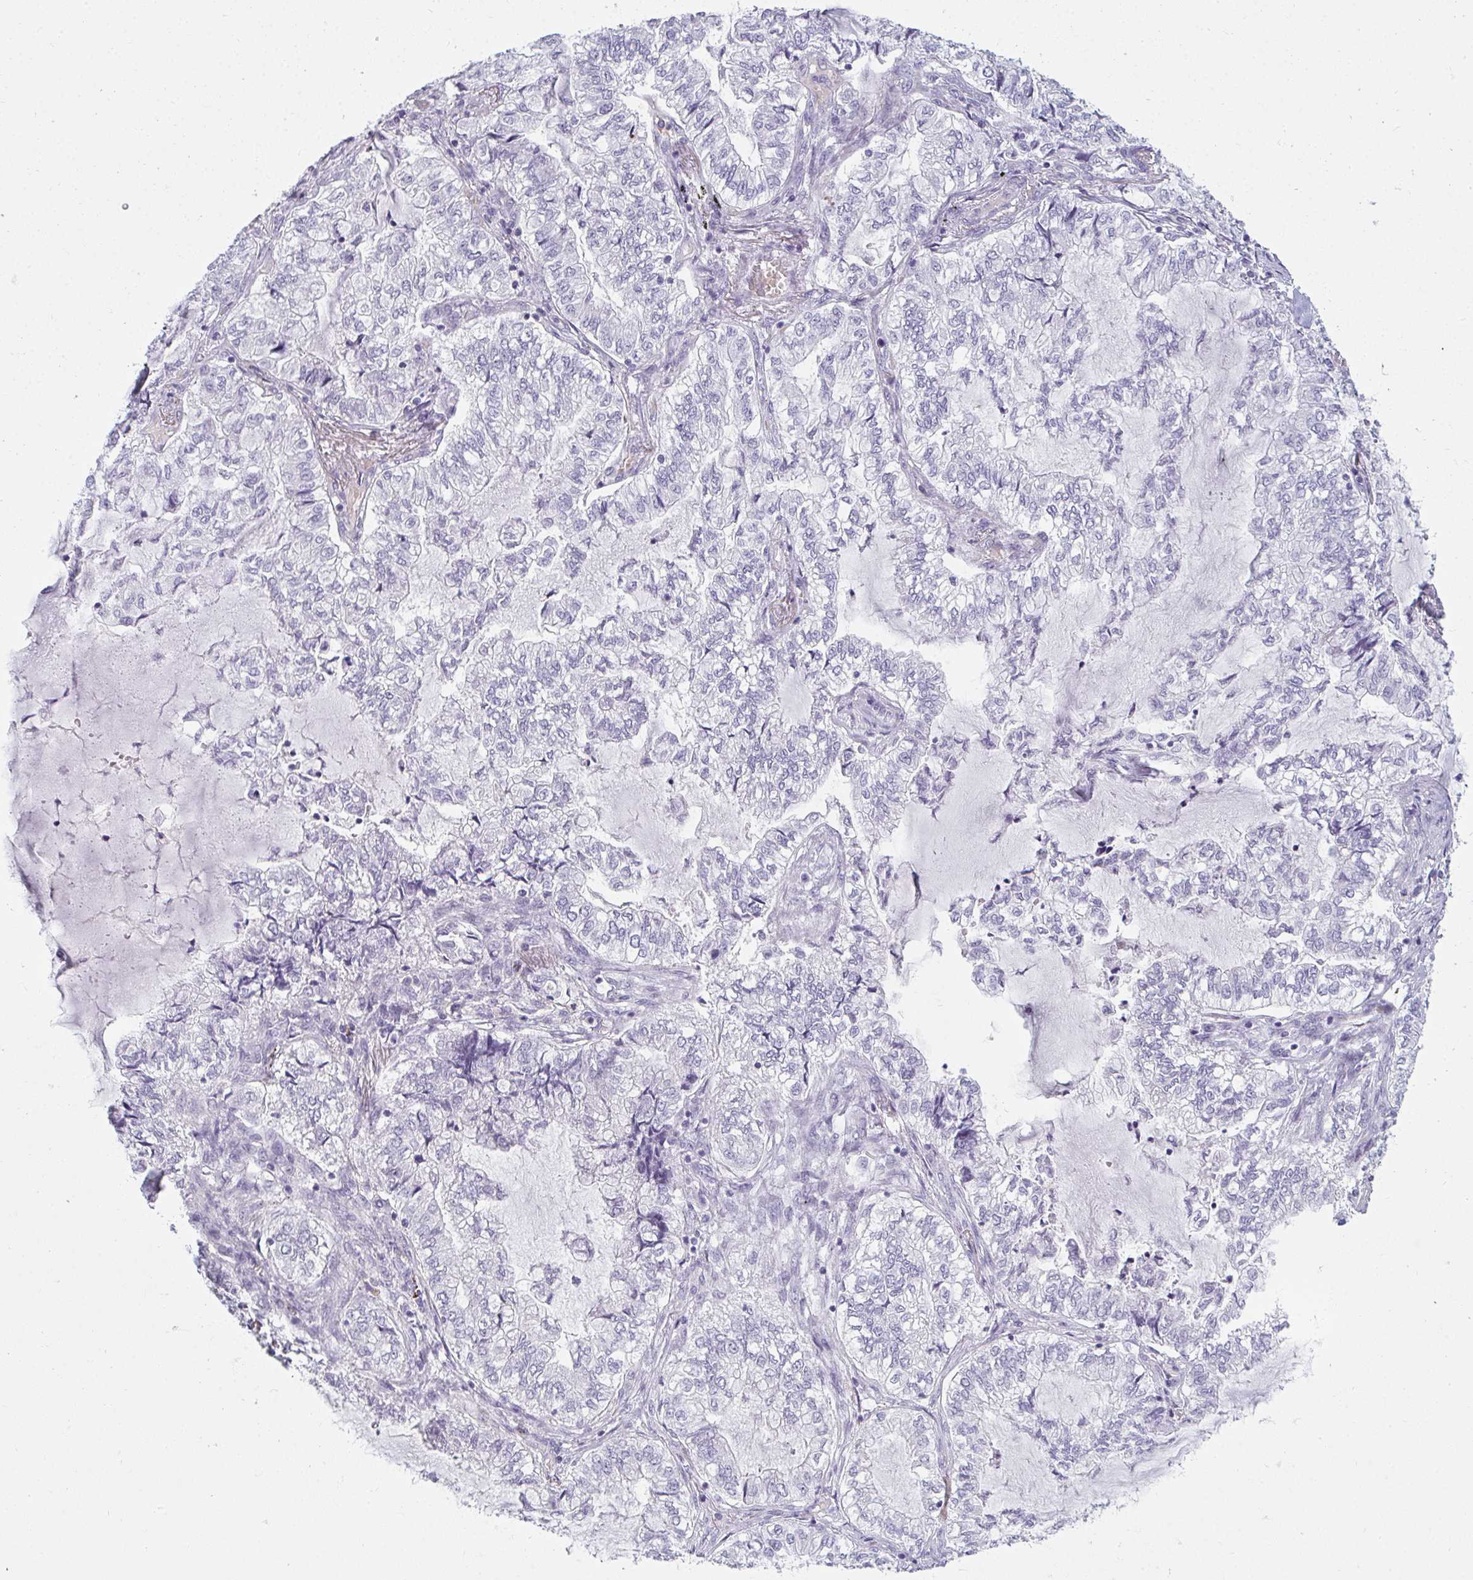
{"staining": {"intensity": "negative", "quantity": "none", "location": "none"}, "tissue": "lung cancer", "cell_type": "Tumor cells", "image_type": "cancer", "snomed": [{"axis": "morphology", "description": "Adenocarcinoma, NOS"}, {"axis": "topography", "description": "Lymph node"}, {"axis": "topography", "description": "Lung"}], "caption": "Immunohistochemistry (IHC) of lung cancer (adenocarcinoma) exhibits no expression in tumor cells.", "gene": "SHB", "patient": {"sex": "male", "age": 66}}